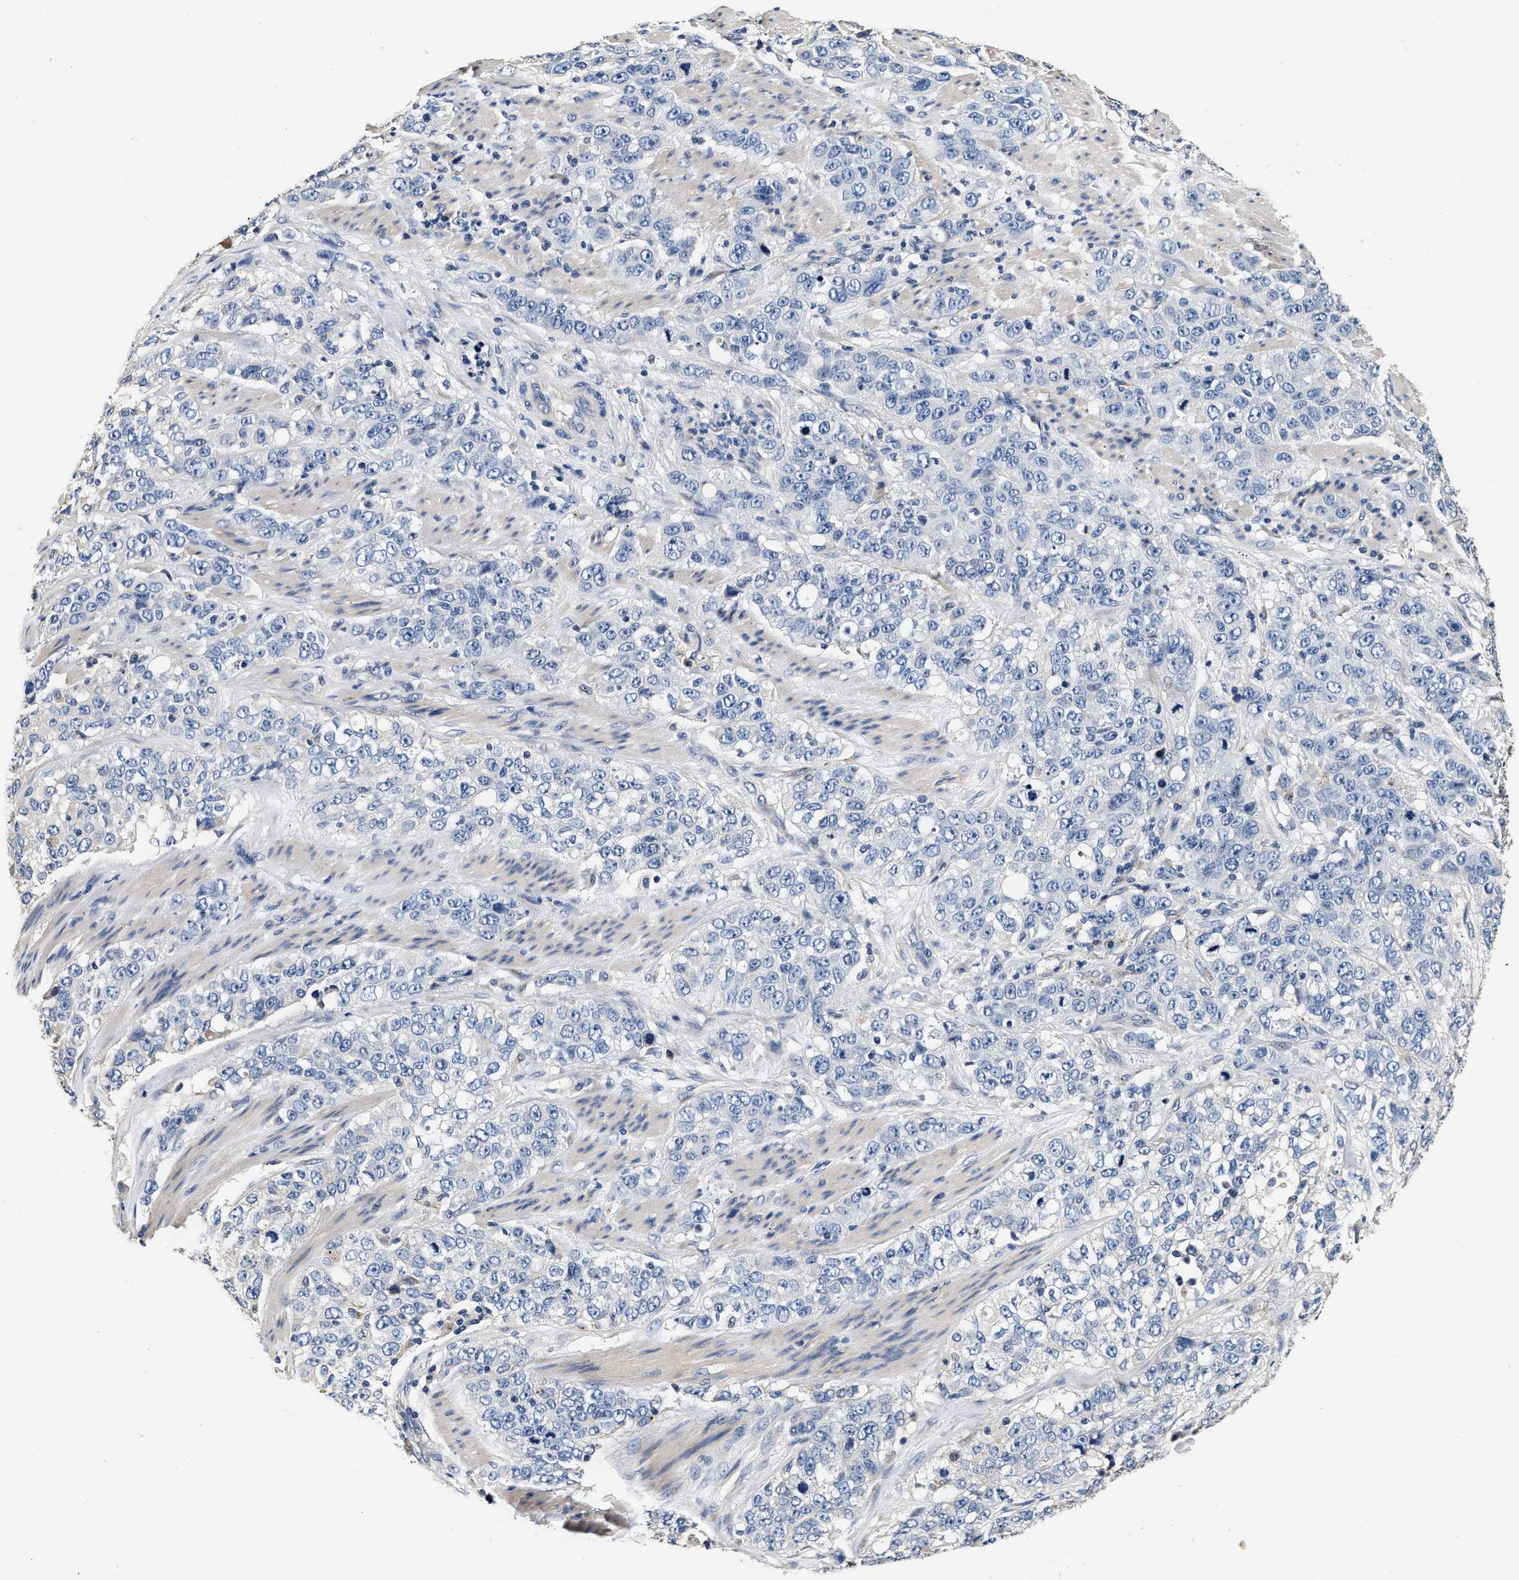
{"staining": {"intensity": "negative", "quantity": "none", "location": "none"}, "tissue": "stomach cancer", "cell_type": "Tumor cells", "image_type": "cancer", "snomed": [{"axis": "morphology", "description": "Adenocarcinoma, NOS"}, {"axis": "topography", "description": "Stomach"}], "caption": "The immunohistochemistry photomicrograph has no significant positivity in tumor cells of stomach adenocarcinoma tissue.", "gene": "ABCG8", "patient": {"sex": "male", "age": 48}}